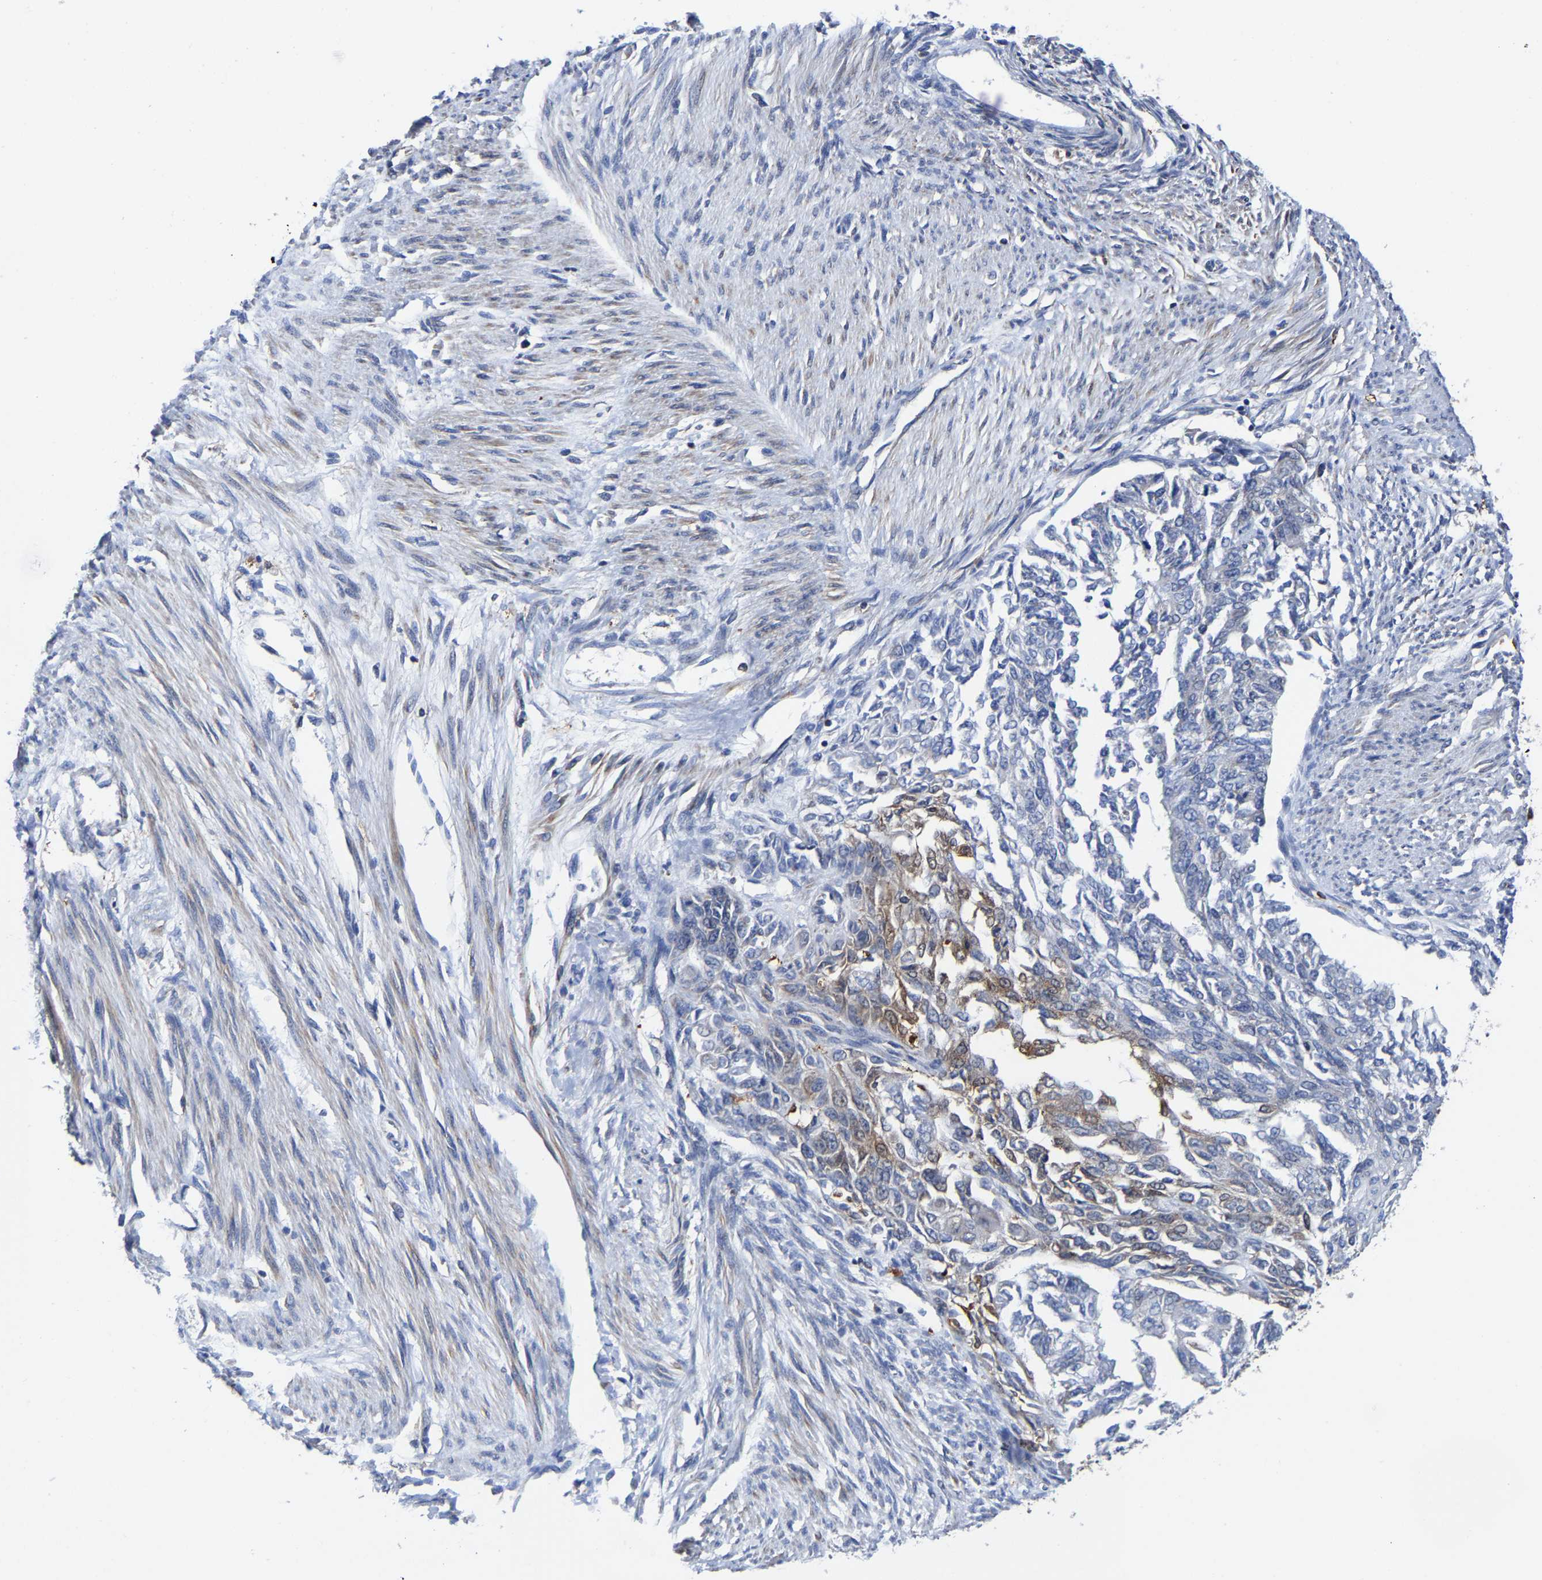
{"staining": {"intensity": "moderate", "quantity": "<25%", "location": "cytoplasmic/membranous"}, "tissue": "endometrial cancer", "cell_type": "Tumor cells", "image_type": "cancer", "snomed": [{"axis": "morphology", "description": "Adenocarcinoma, NOS"}, {"axis": "topography", "description": "Endometrium"}], "caption": "Immunohistochemistry (IHC) of human endometrial adenocarcinoma exhibits low levels of moderate cytoplasmic/membranous expression in about <25% of tumor cells.", "gene": "PFKFB3", "patient": {"sex": "female", "age": 32}}